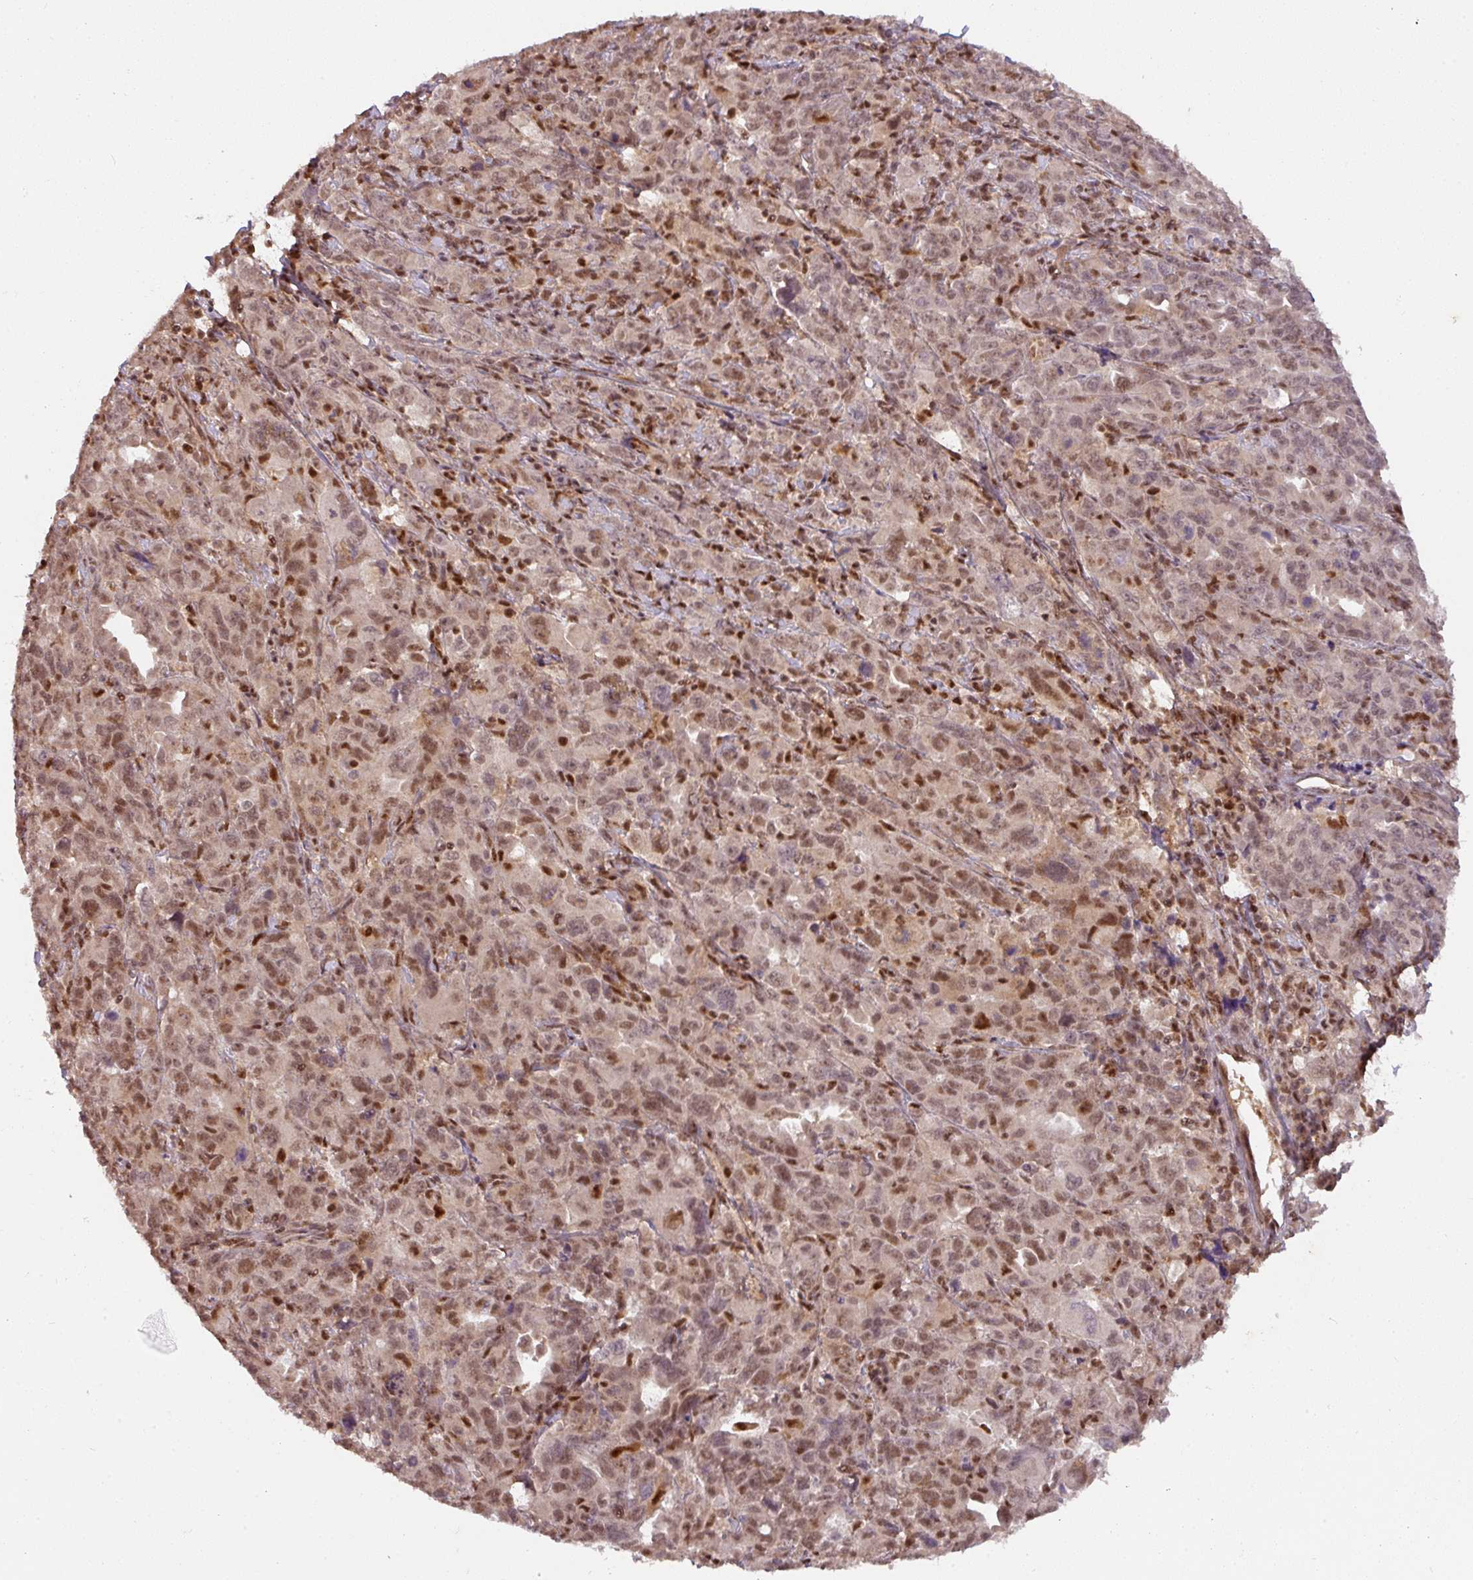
{"staining": {"intensity": "moderate", "quantity": ">75%", "location": "nuclear"}, "tissue": "ovarian cancer", "cell_type": "Tumor cells", "image_type": "cancer", "snomed": [{"axis": "morphology", "description": "Adenocarcinoma, NOS"}, {"axis": "morphology", "description": "Carcinoma, endometroid"}, {"axis": "topography", "description": "Ovary"}], "caption": "The immunohistochemical stain labels moderate nuclear staining in tumor cells of ovarian adenocarcinoma tissue.", "gene": "RANBP9", "patient": {"sex": "female", "age": 72}}